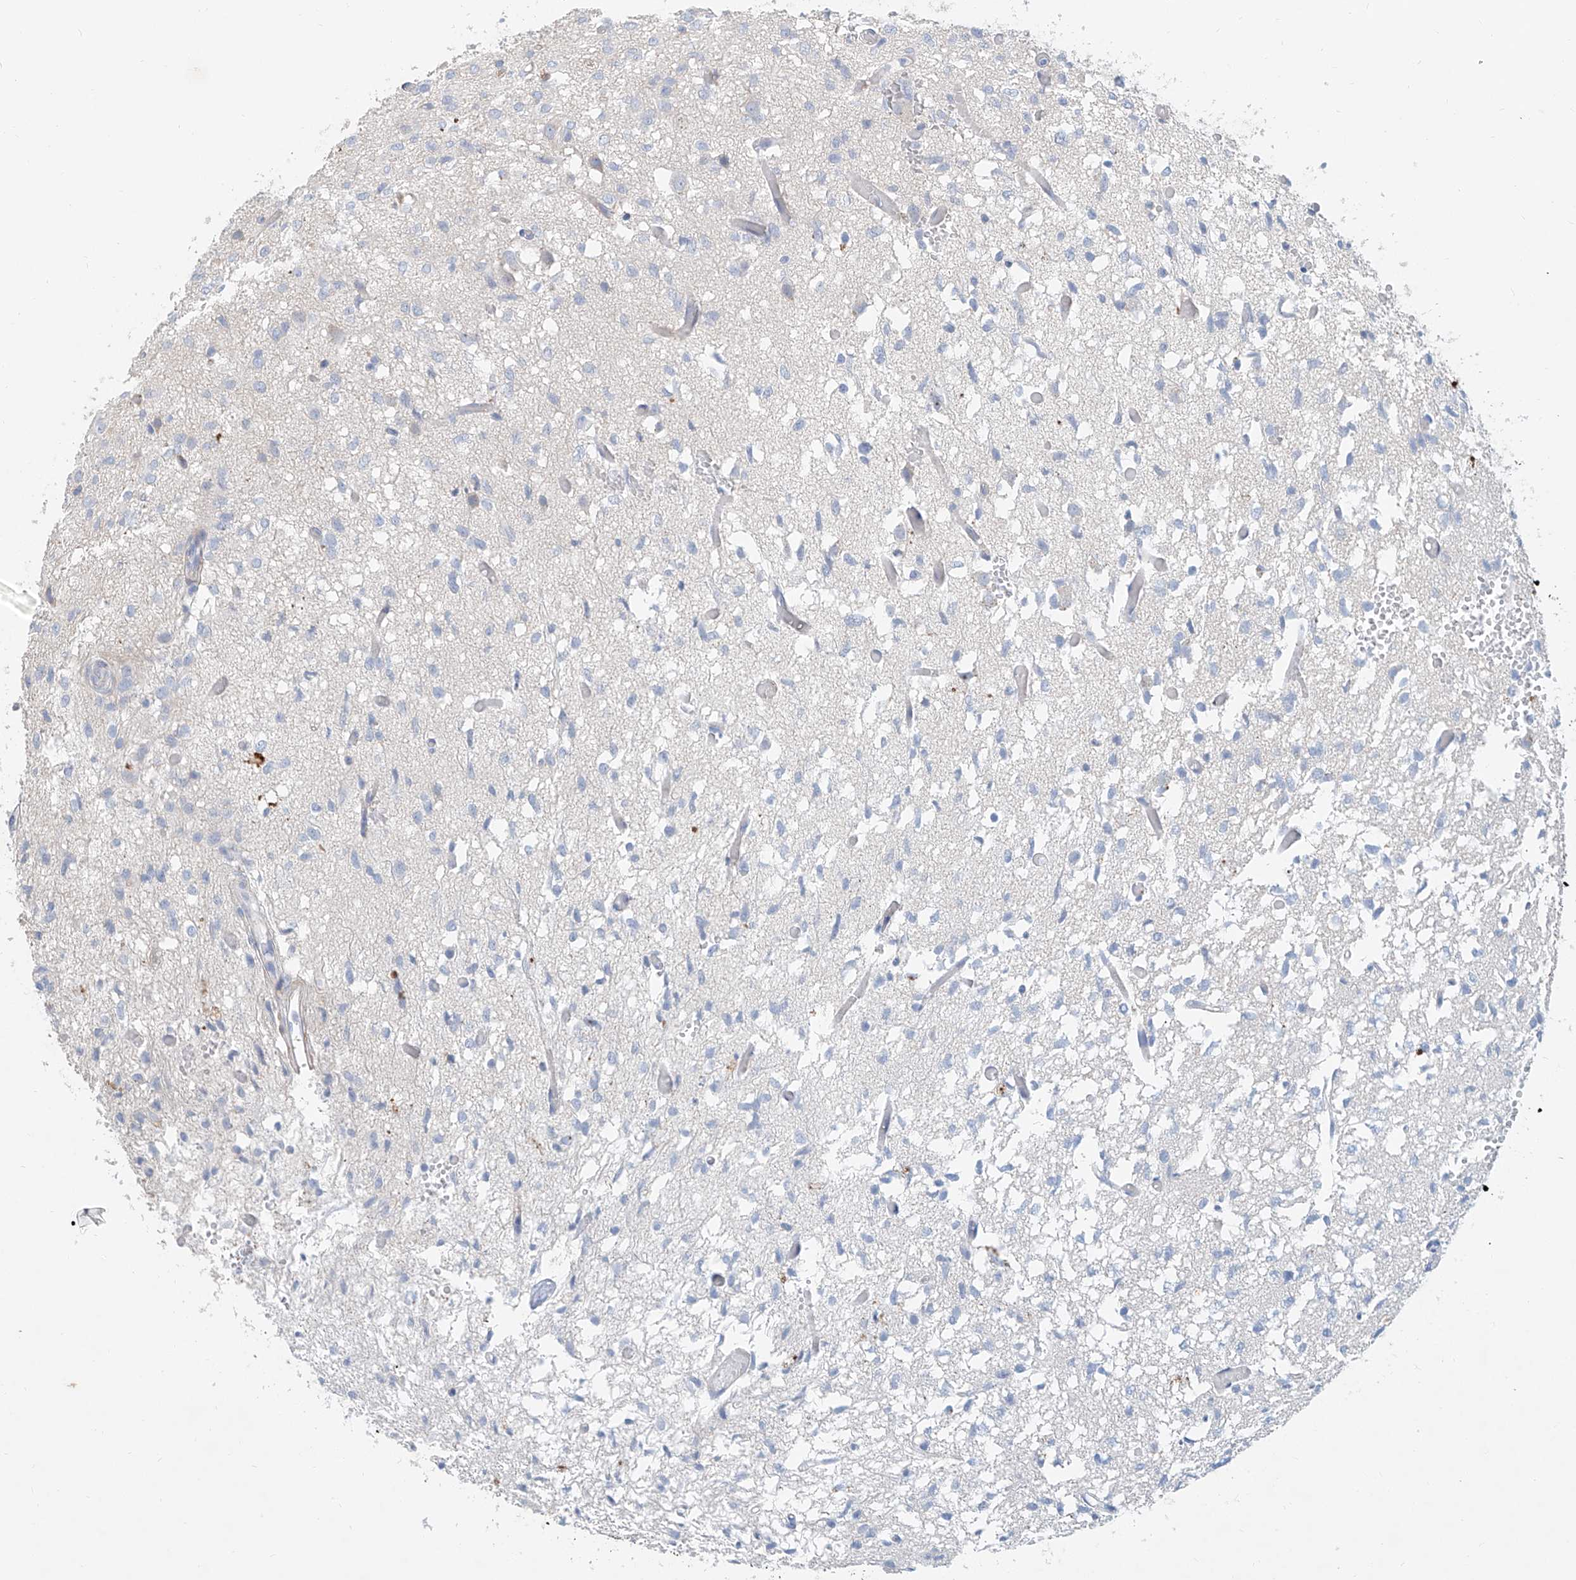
{"staining": {"intensity": "negative", "quantity": "none", "location": "none"}, "tissue": "glioma", "cell_type": "Tumor cells", "image_type": "cancer", "snomed": [{"axis": "morphology", "description": "Glioma, malignant, High grade"}, {"axis": "topography", "description": "Brain"}], "caption": "IHC image of neoplastic tissue: human malignant glioma (high-grade) stained with DAB (3,3'-diaminobenzidine) exhibits no significant protein expression in tumor cells. Nuclei are stained in blue.", "gene": "ANKRD34A", "patient": {"sex": "female", "age": 59}}